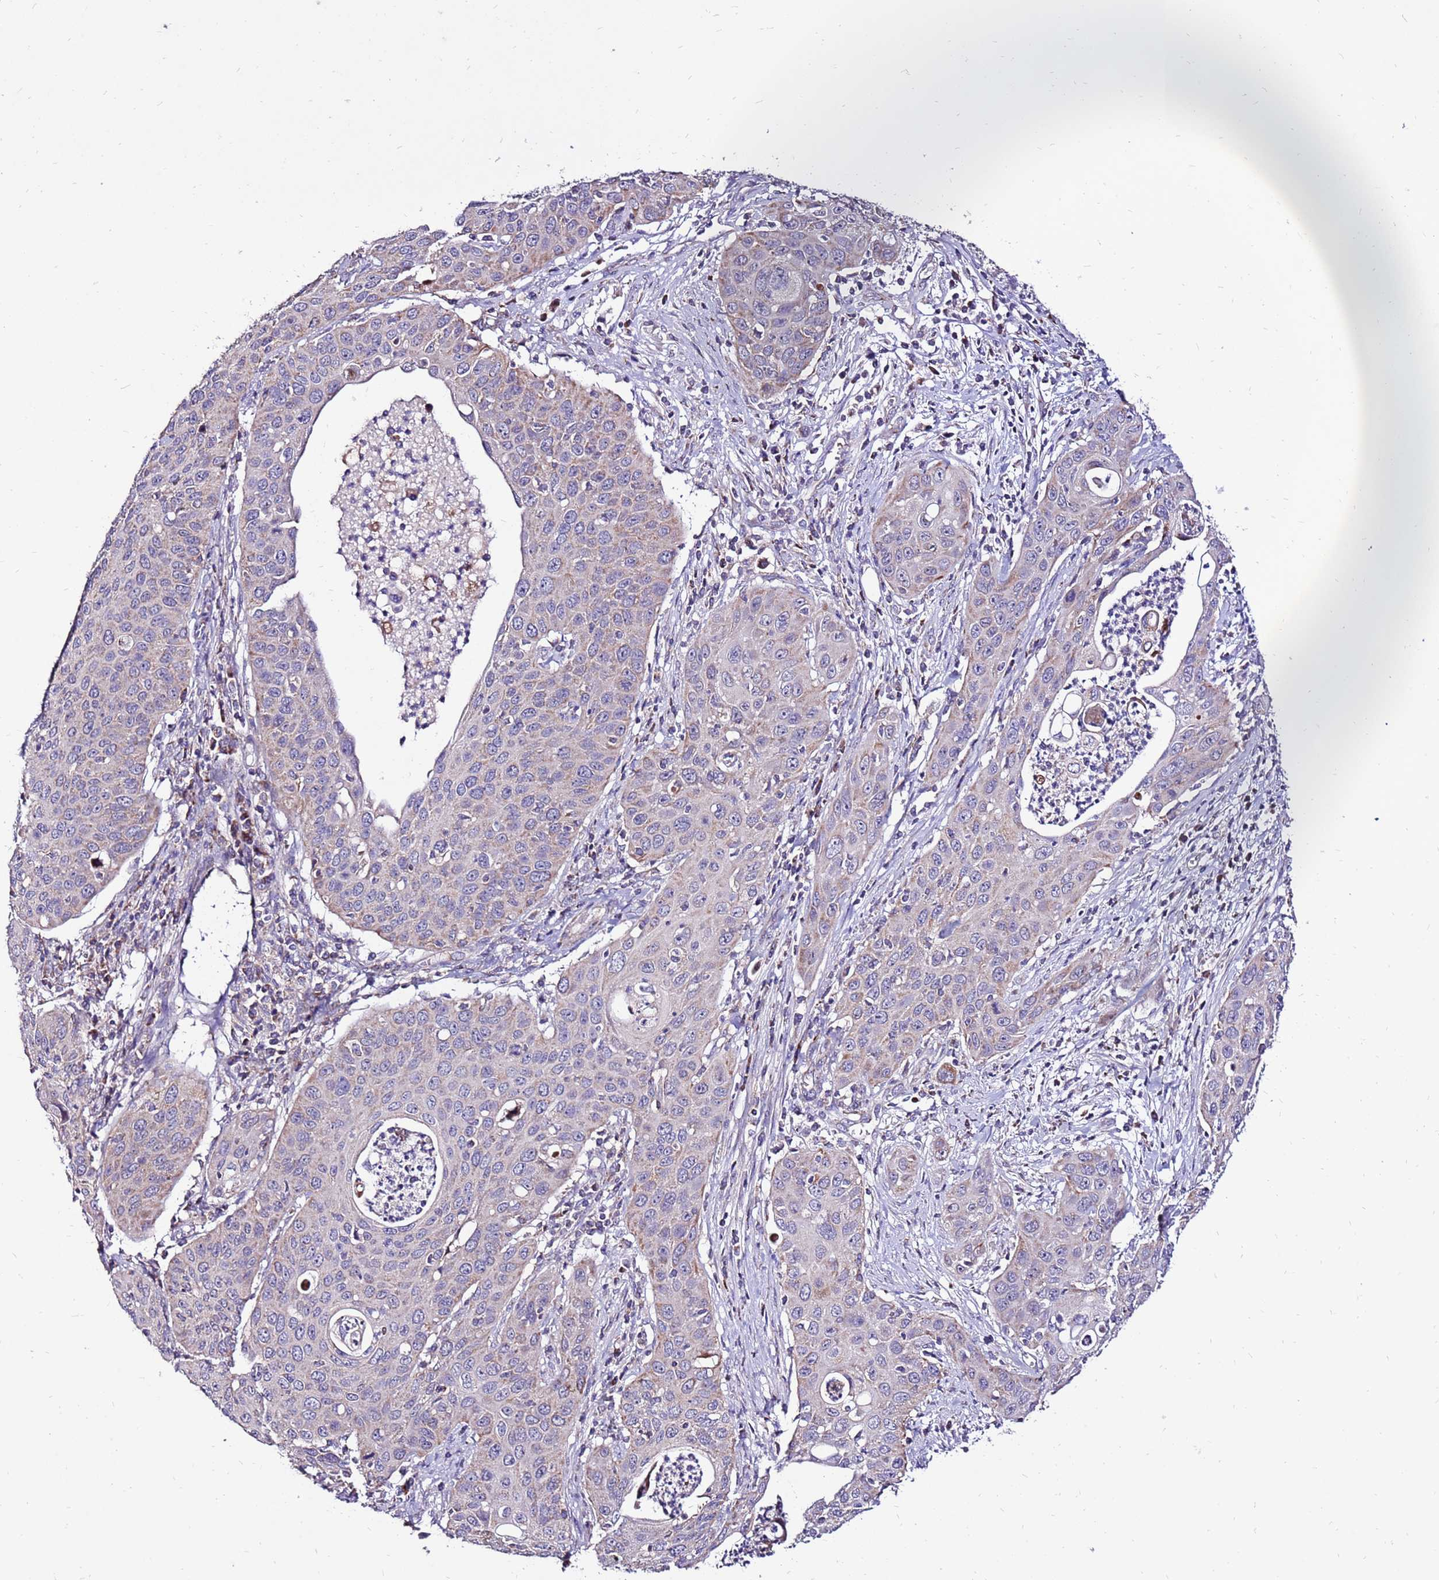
{"staining": {"intensity": "weak", "quantity": "<25%", "location": "cytoplasmic/membranous"}, "tissue": "cervical cancer", "cell_type": "Tumor cells", "image_type": "cancer", "snomed": [{"axis": "morphology", "description": "Squamous cell carcinoma, NOS"}, {"axis": "topography", "description": "Cervix"}], "caption": "The micrograph reveals no significant positivity in tumor cells of squamous cell carcinoma (cervical).", "gene": "SPSB3", "patient": {"sex": "female", "age": 36}}